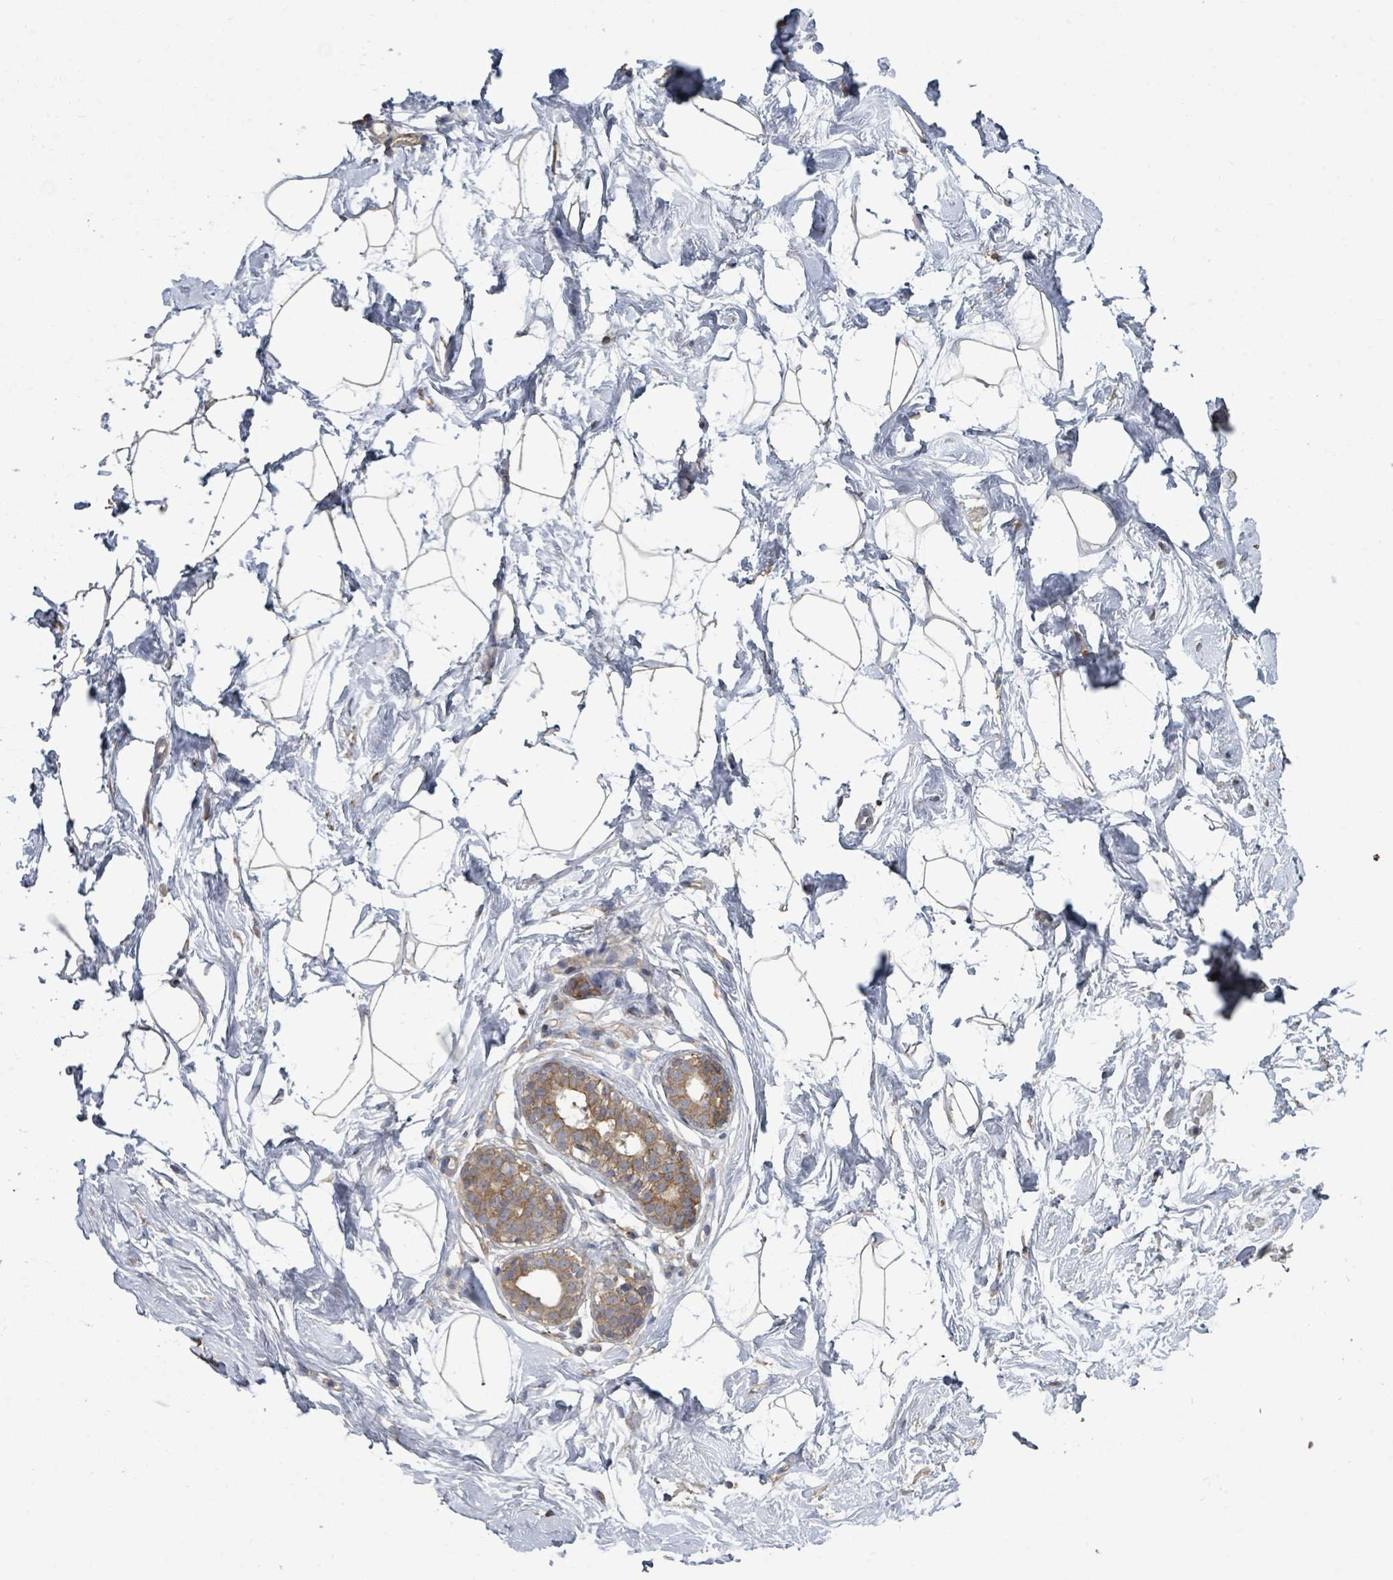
{"staining": {"intensity": "weak", "quantity": ">75%", "location": "cytoplasmic/membranous"}, "tissue": "breast", "cell_type": "Adipocytes", "image_type": "normal", "snomed": [{"axis": "morphology", "description": "Normal tissue, NOS"}, {"axis": "morphology", "description": "Adenoma, NOS"}, {"axis": "topography", "description": "Breast"}], "caption": "IHC (DAB (3,3'-diaminobenzidine)) staining of benign human breast shows weak cytoplasmic/membranous protein expression in about >75% of adipocytes. (DAB (3,3'-diaminobenzidine) IHC, brown staining for protein, blue staining for nuclei).", "gene": "SLC9A7", "patient": {"sex": "female", "age": 23}}